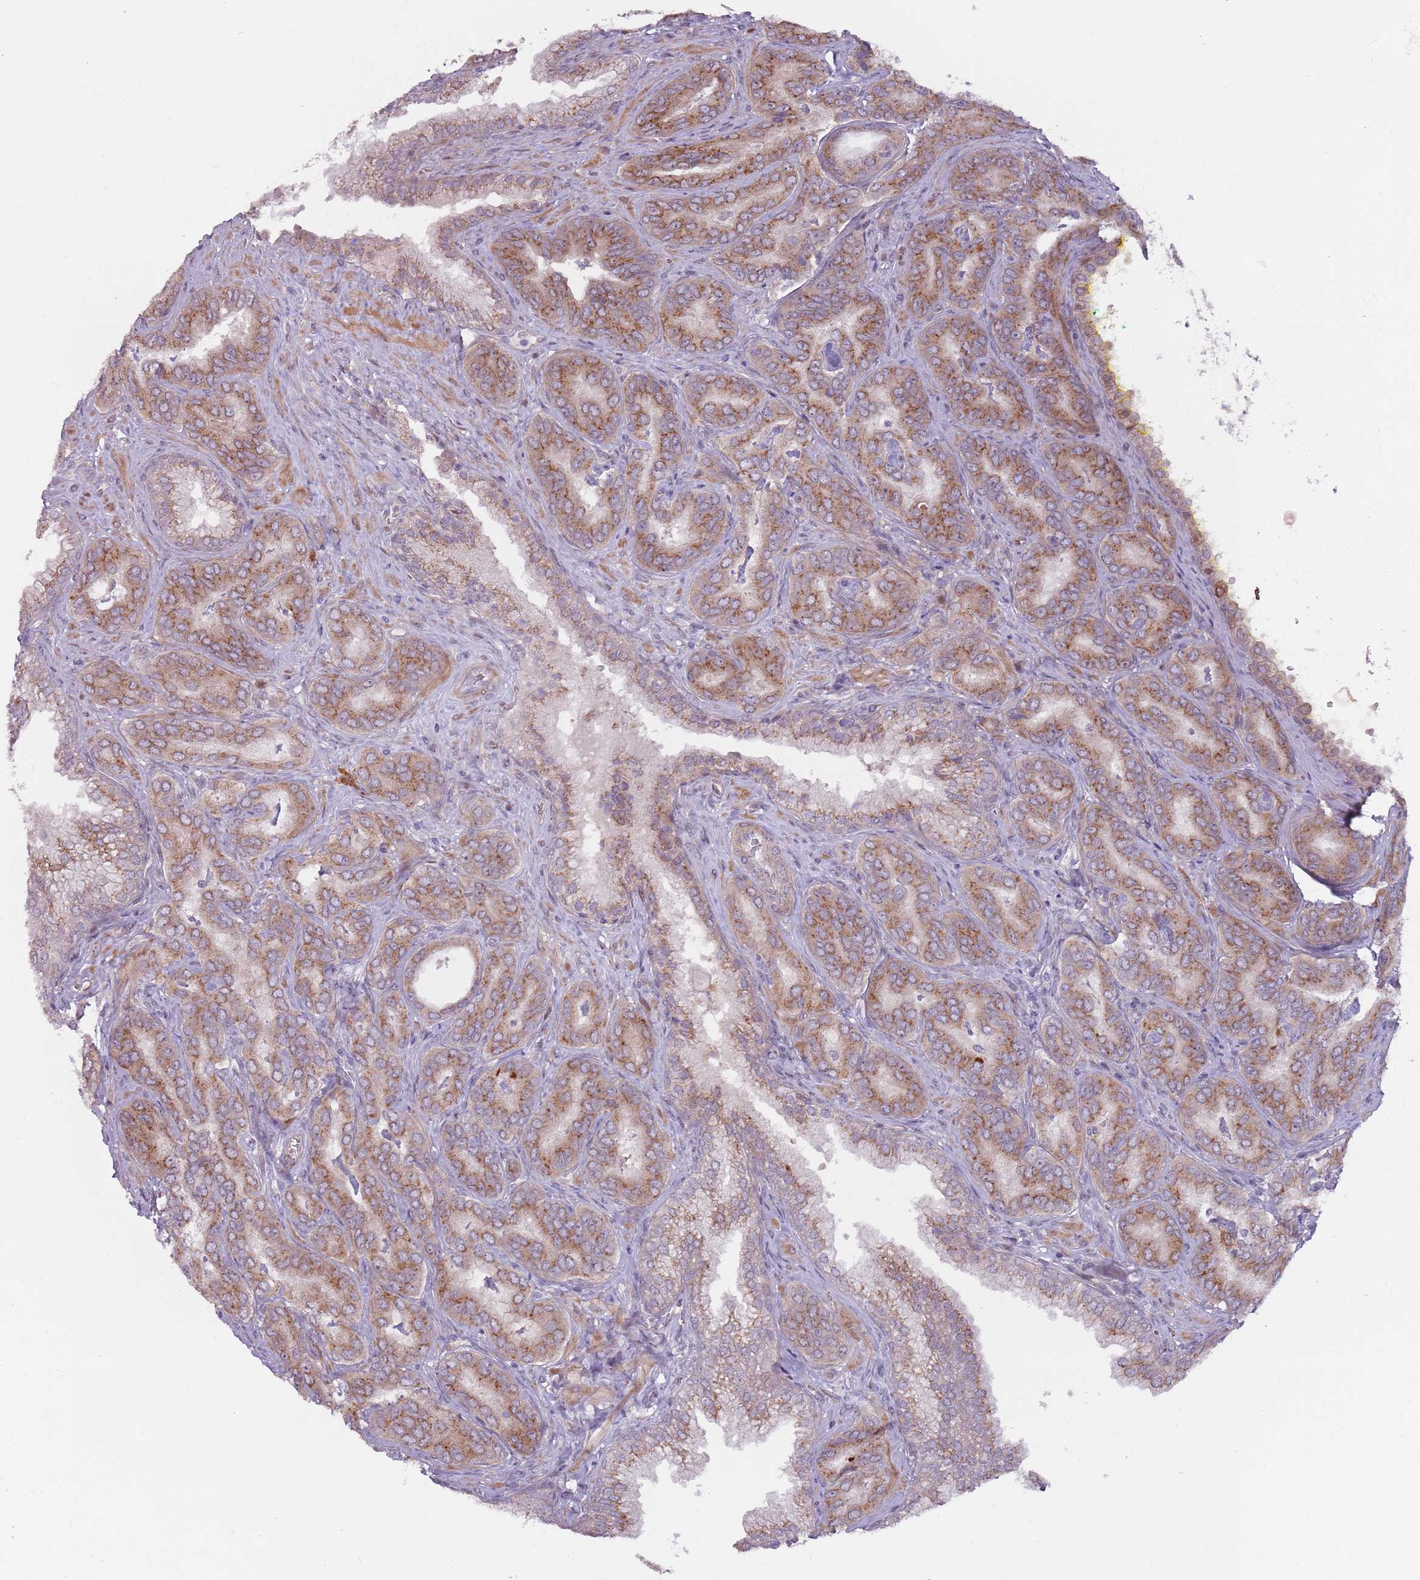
{"staining": {"intensity": "moderate", "quantity": ">75%", "location": "cytoplasmic/membranous"}, "tissue": "prostate cancer", "cell_type": "Tumor cells", "image_type": "cancer", "snomed": [{"axis": "morphology", "description": "Adenocarcinoma, High grade"}, {"axis": "topography", "description": "Prostate"}], "caption": "Immunohistochemical staining of human prostate cancer (adenocarcinoma (high-grade)) shows medium levels of moderate cytoplasmic/membranous staining in about >75% of tumor cells. Ihc stains the protein of interest in brown and the nuclei are stained blue.", "gene": "CCDC150", "patient": {"sex": "male", "age": 72}}